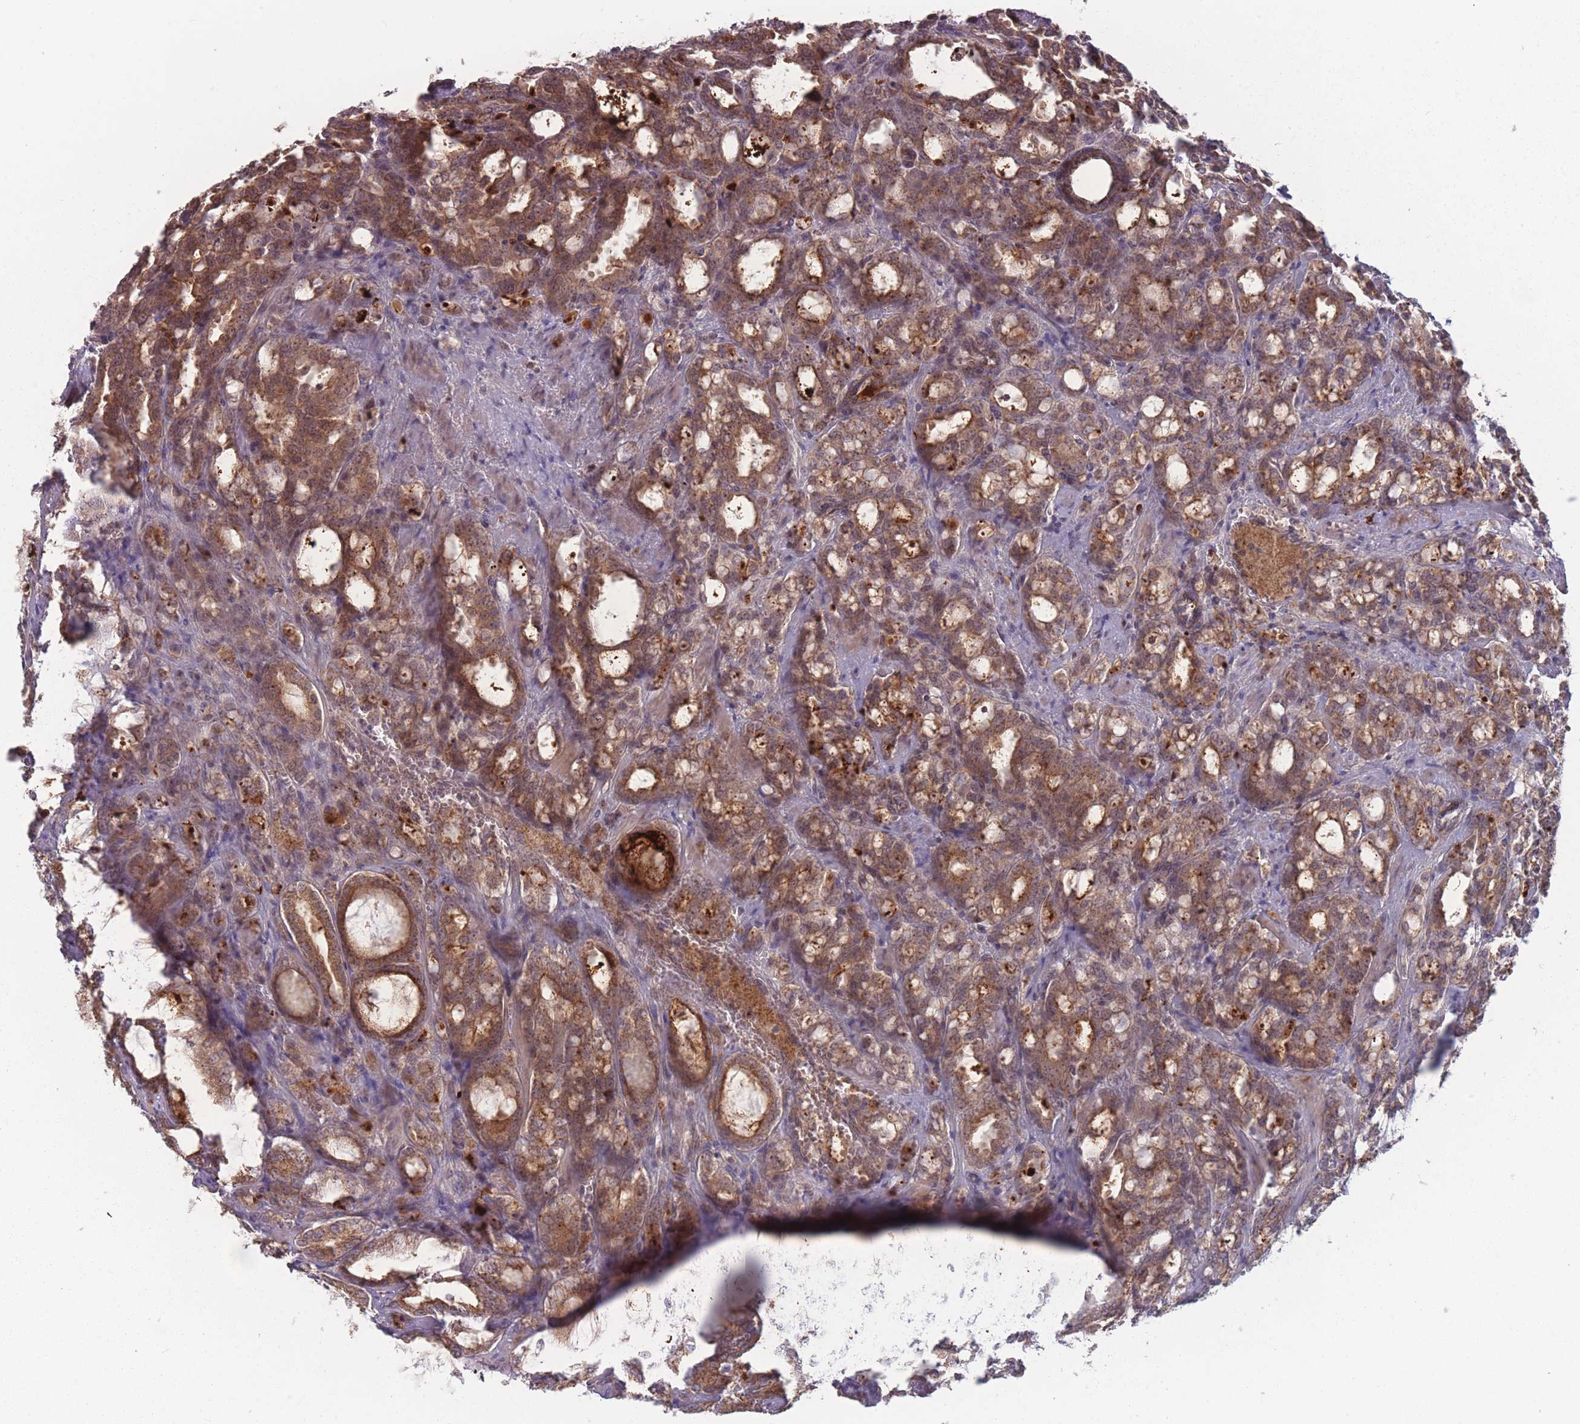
{"staining": {"intensity": "moderate", "quantity": ">75%", "location": "cytoplasmic/membranous"}, "tissue": "prostate cancer", "cell_type": "Tumor cells", "image_type": "cancer", "snomed": [{"axis": "morphology", "description": "Adenocarcinoma, High grade"}, {"axis": "topography", "description": "Prostate"}], "caption": "Immunohistochemistry (IHC) of prostate cancer (high-grade adenocarcinoma) demonstrates medium levels of moderate cytoplasmic/membranous positivity in approximately >75% of tumor cells.", "gene": "TMEM232", "patient": {"sex": "male", "age": 72}}